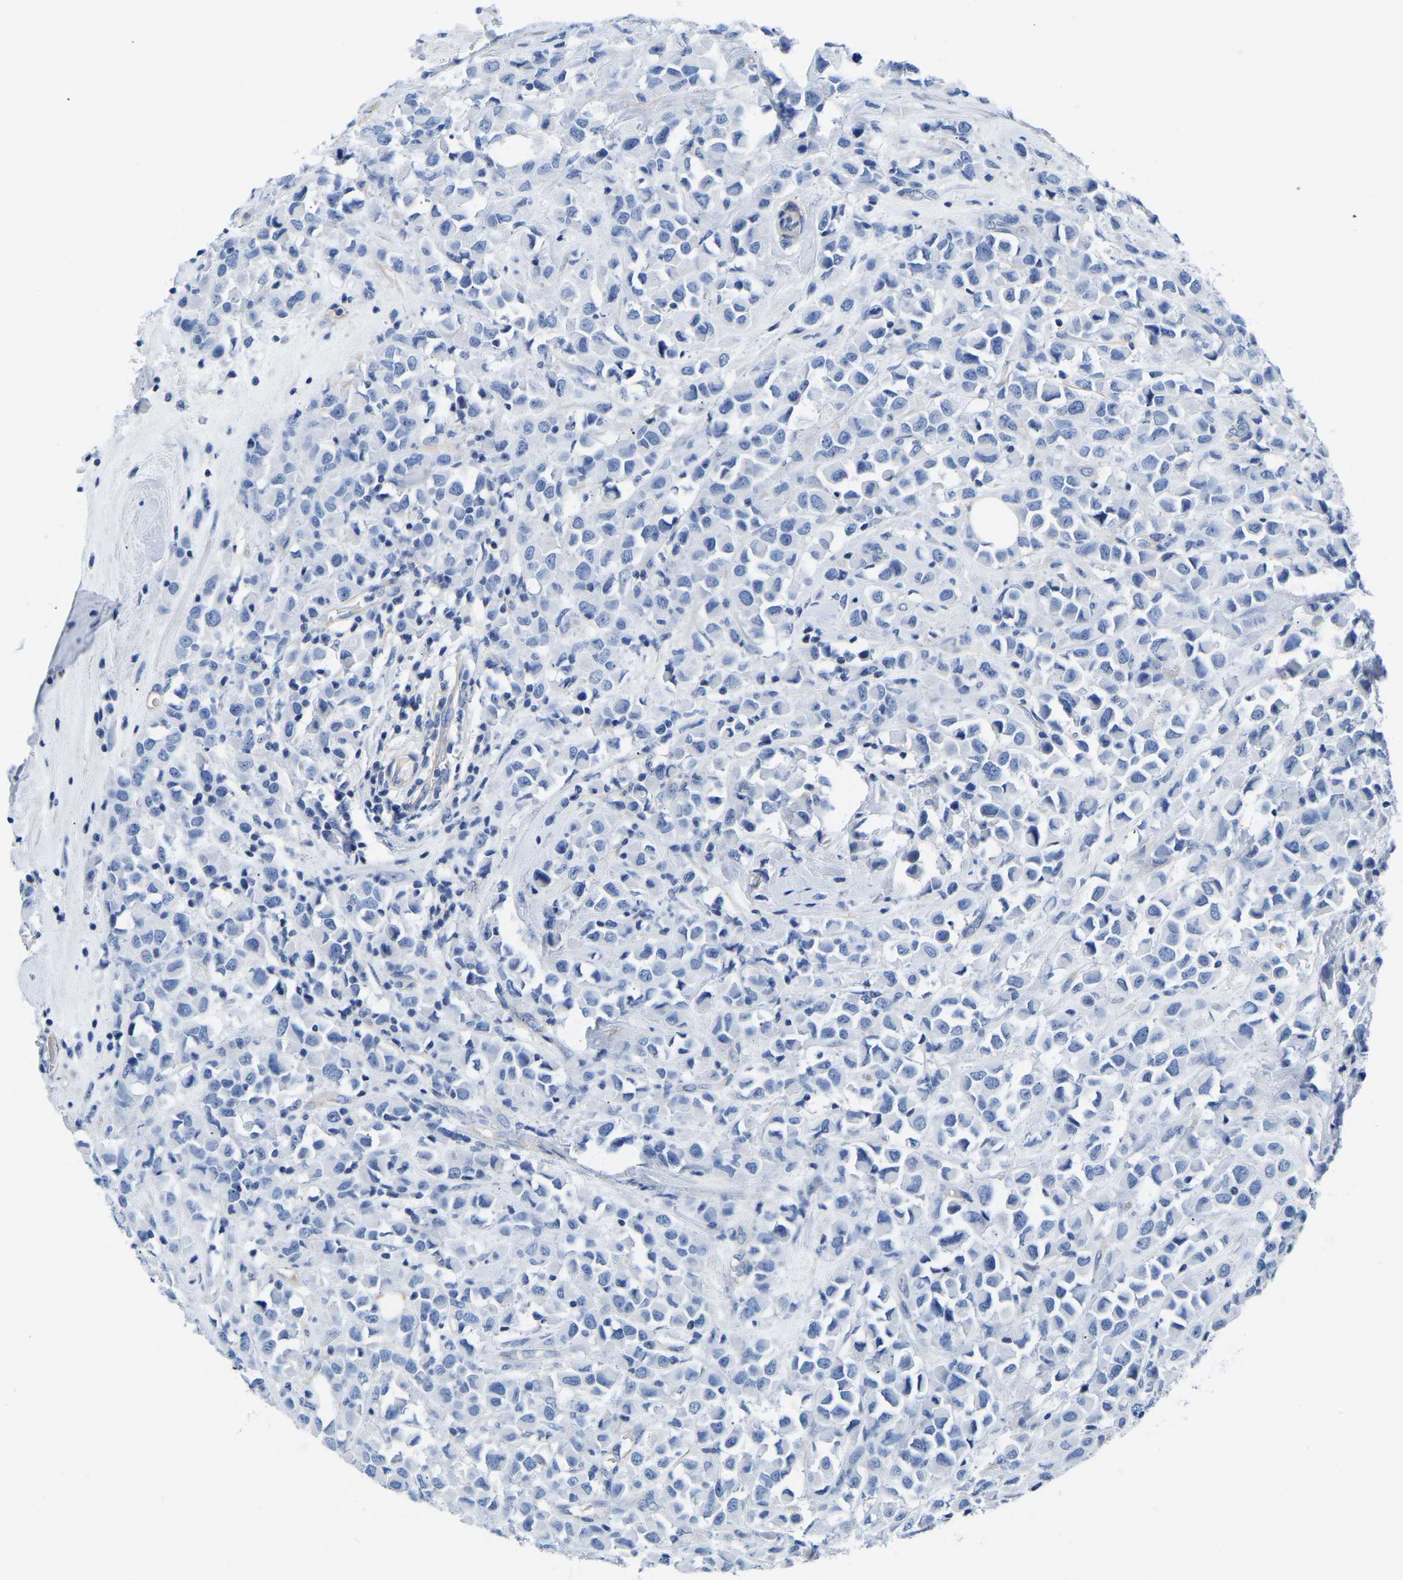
{"staining": {"intensity": "negative", "quantity": "none", "location": "none"}, "tissue": "breast cancer", "cell_type": "Tumor cells", "image_type": "cancer", "snomed": [{"axis": "morphology", "description": "Duct carcinoma"}, {"axis": "topography", "description": "Breast"}], "caption": "There is no significant positivity in tumor cells of invasive ductal carcinoma (breast). (DAB IHC, high magnification).", "gene": "UPK3A", "patient": {"sex": "female", "age": 61}}